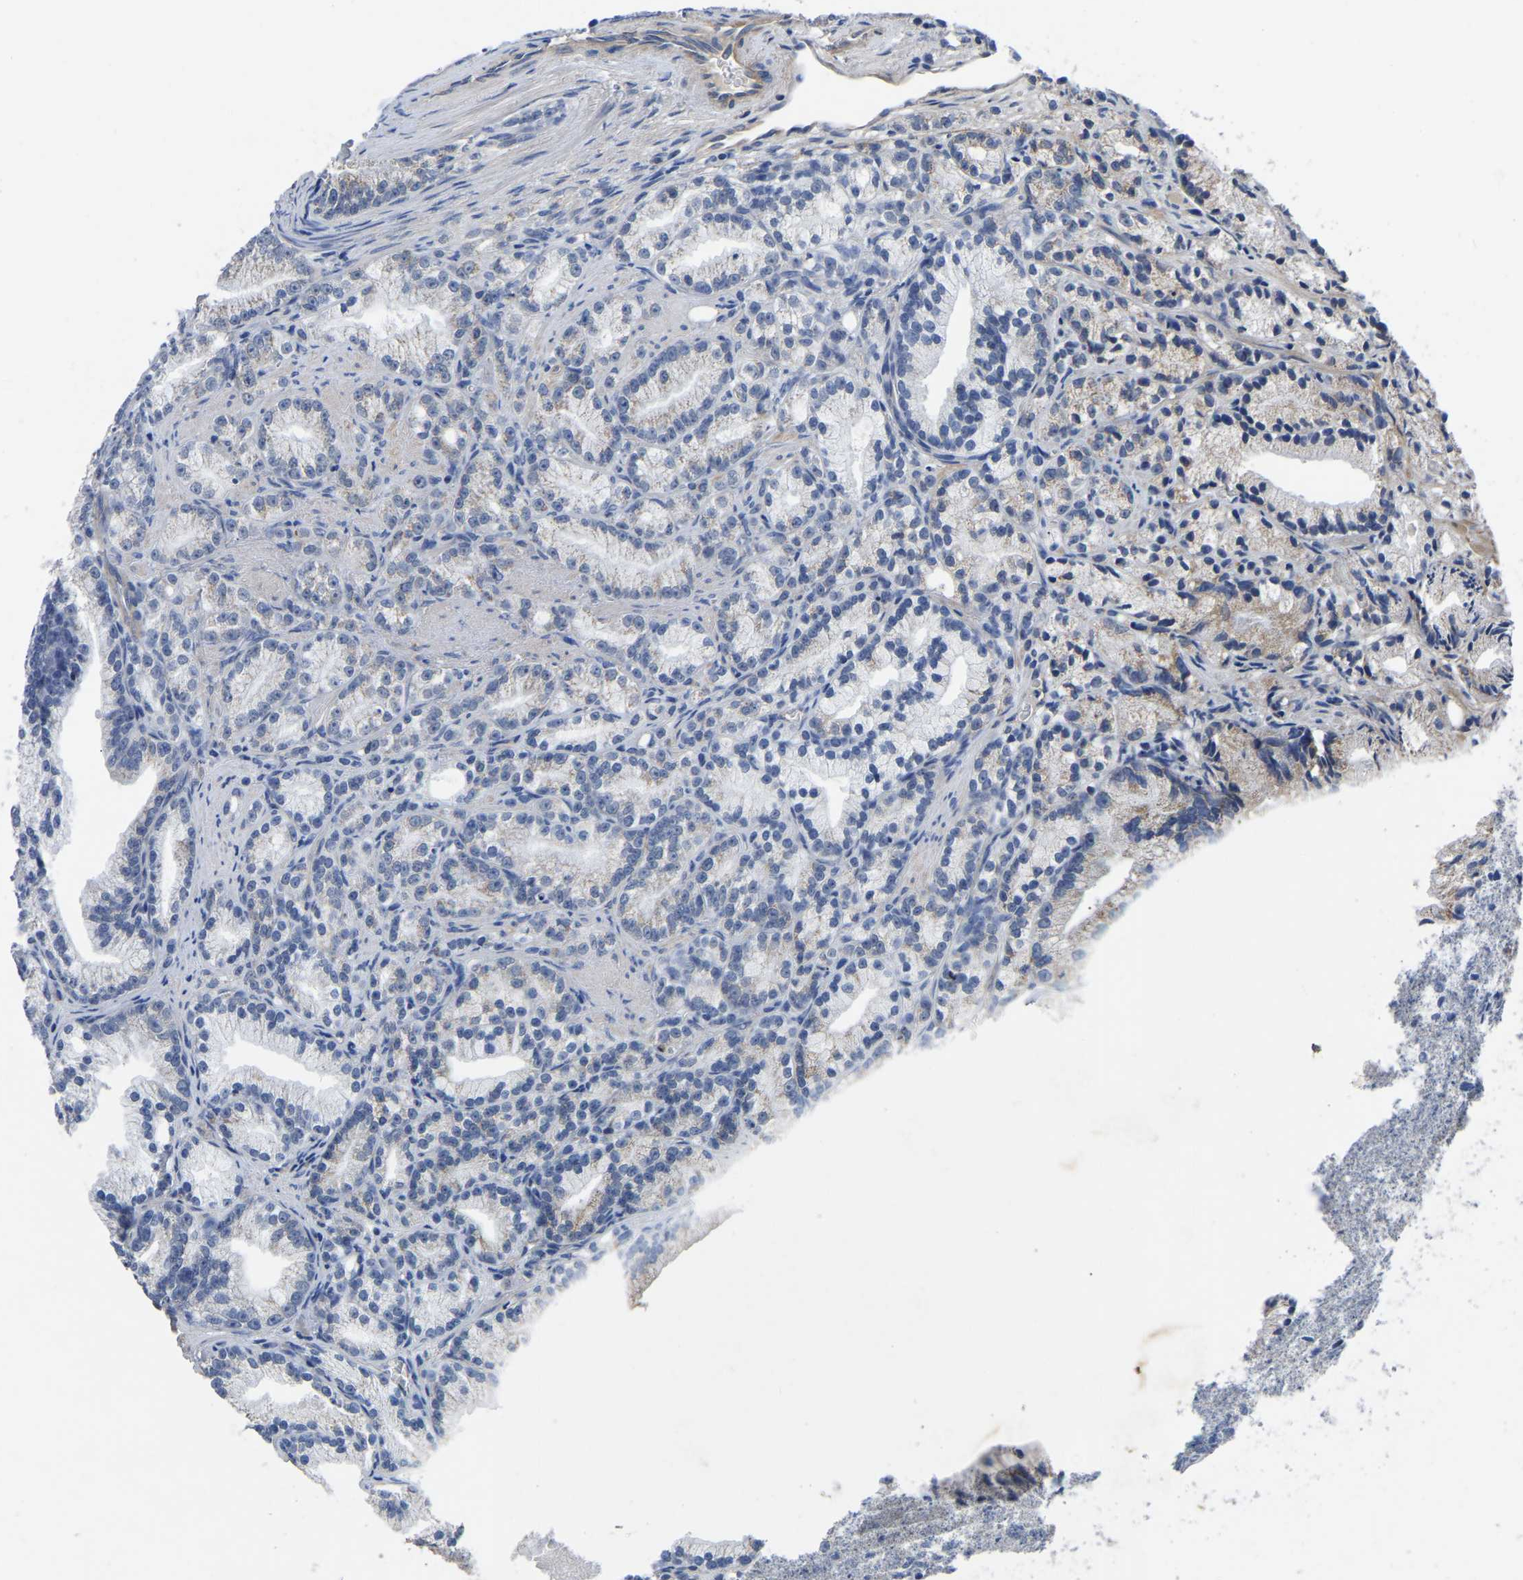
{"staining": {"intensity": "negative", "quantity": "none", "location": "none"}, "tissue": "prostate cancer", "cell_type": "Tumor cells", "image_type": "cancer", "snomed": [{"axis": "morphology", "description": "Adenocarcinoma, Low grade"}, {"axis": "topography", "description": "Prostate"}], "caption": "A micrograph of prostate cancer stained for a protein exhibits no brown staining in tumor cells.", "gene": "FGD5", "patient": {"sex": "male", "age": 89}}